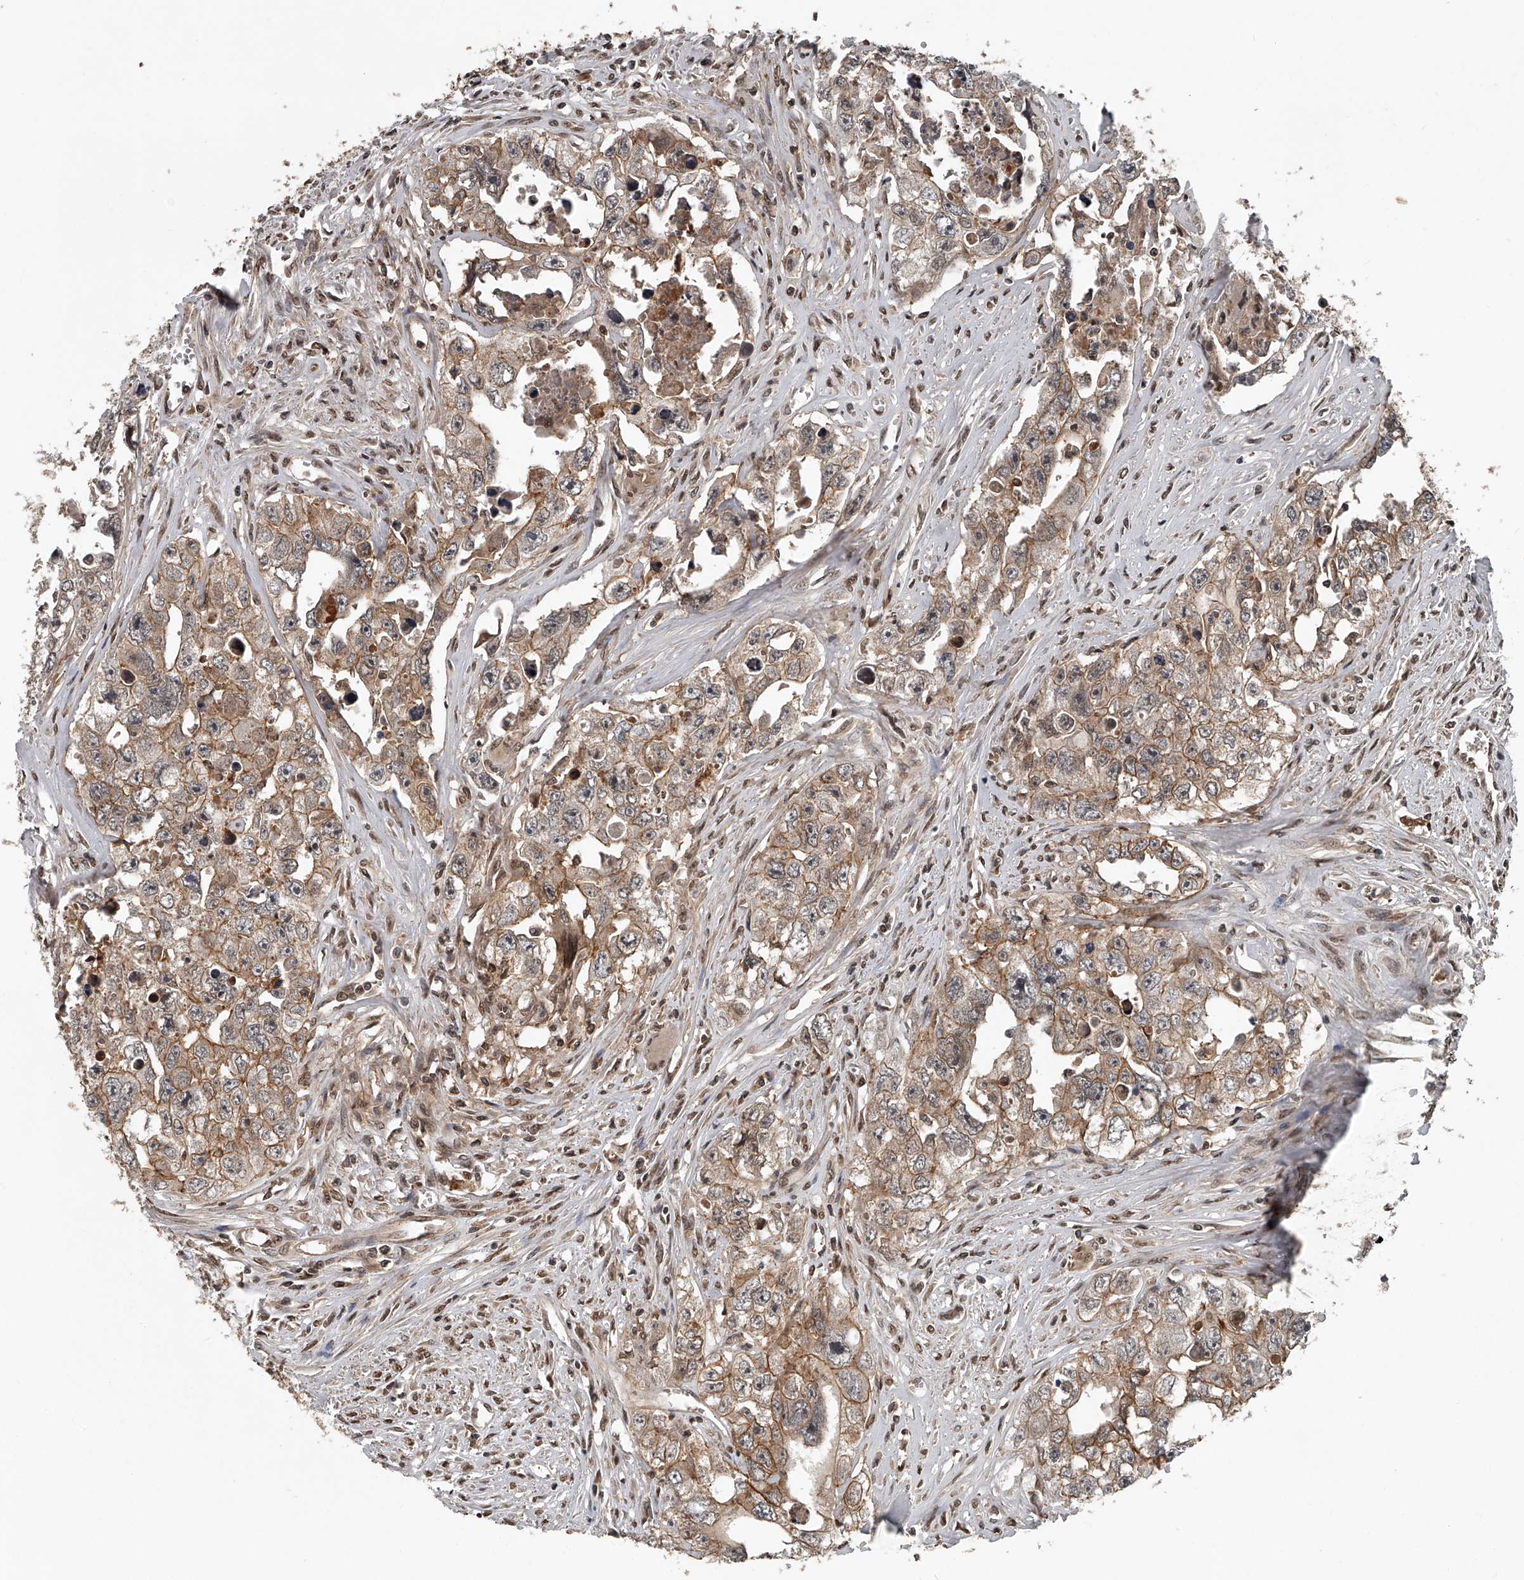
{"staining": {"intensity": "moderate", "quantity": ">75%", "location": "cytoplasmic/membranous"}, "tissue": "testis cancer", "cell_type": "Tumor cells", "image_type": "cancer", "snomed": [{"axis": "morphology", "description": "Seminoma, NOS"}, {"axis": "morphology", "description": "Carcinoma, Embryonal, NOS"}, {"axis": "topography", "description": "Testis"}], "caption": "Immunohistochemical staining of testis cancer displays moderate cytoplasmic/membranous protein expression in approximately >75% of tumor cells.", "gene": "PLEKHG1", "patient": {"sex": "male", "age": 43}}